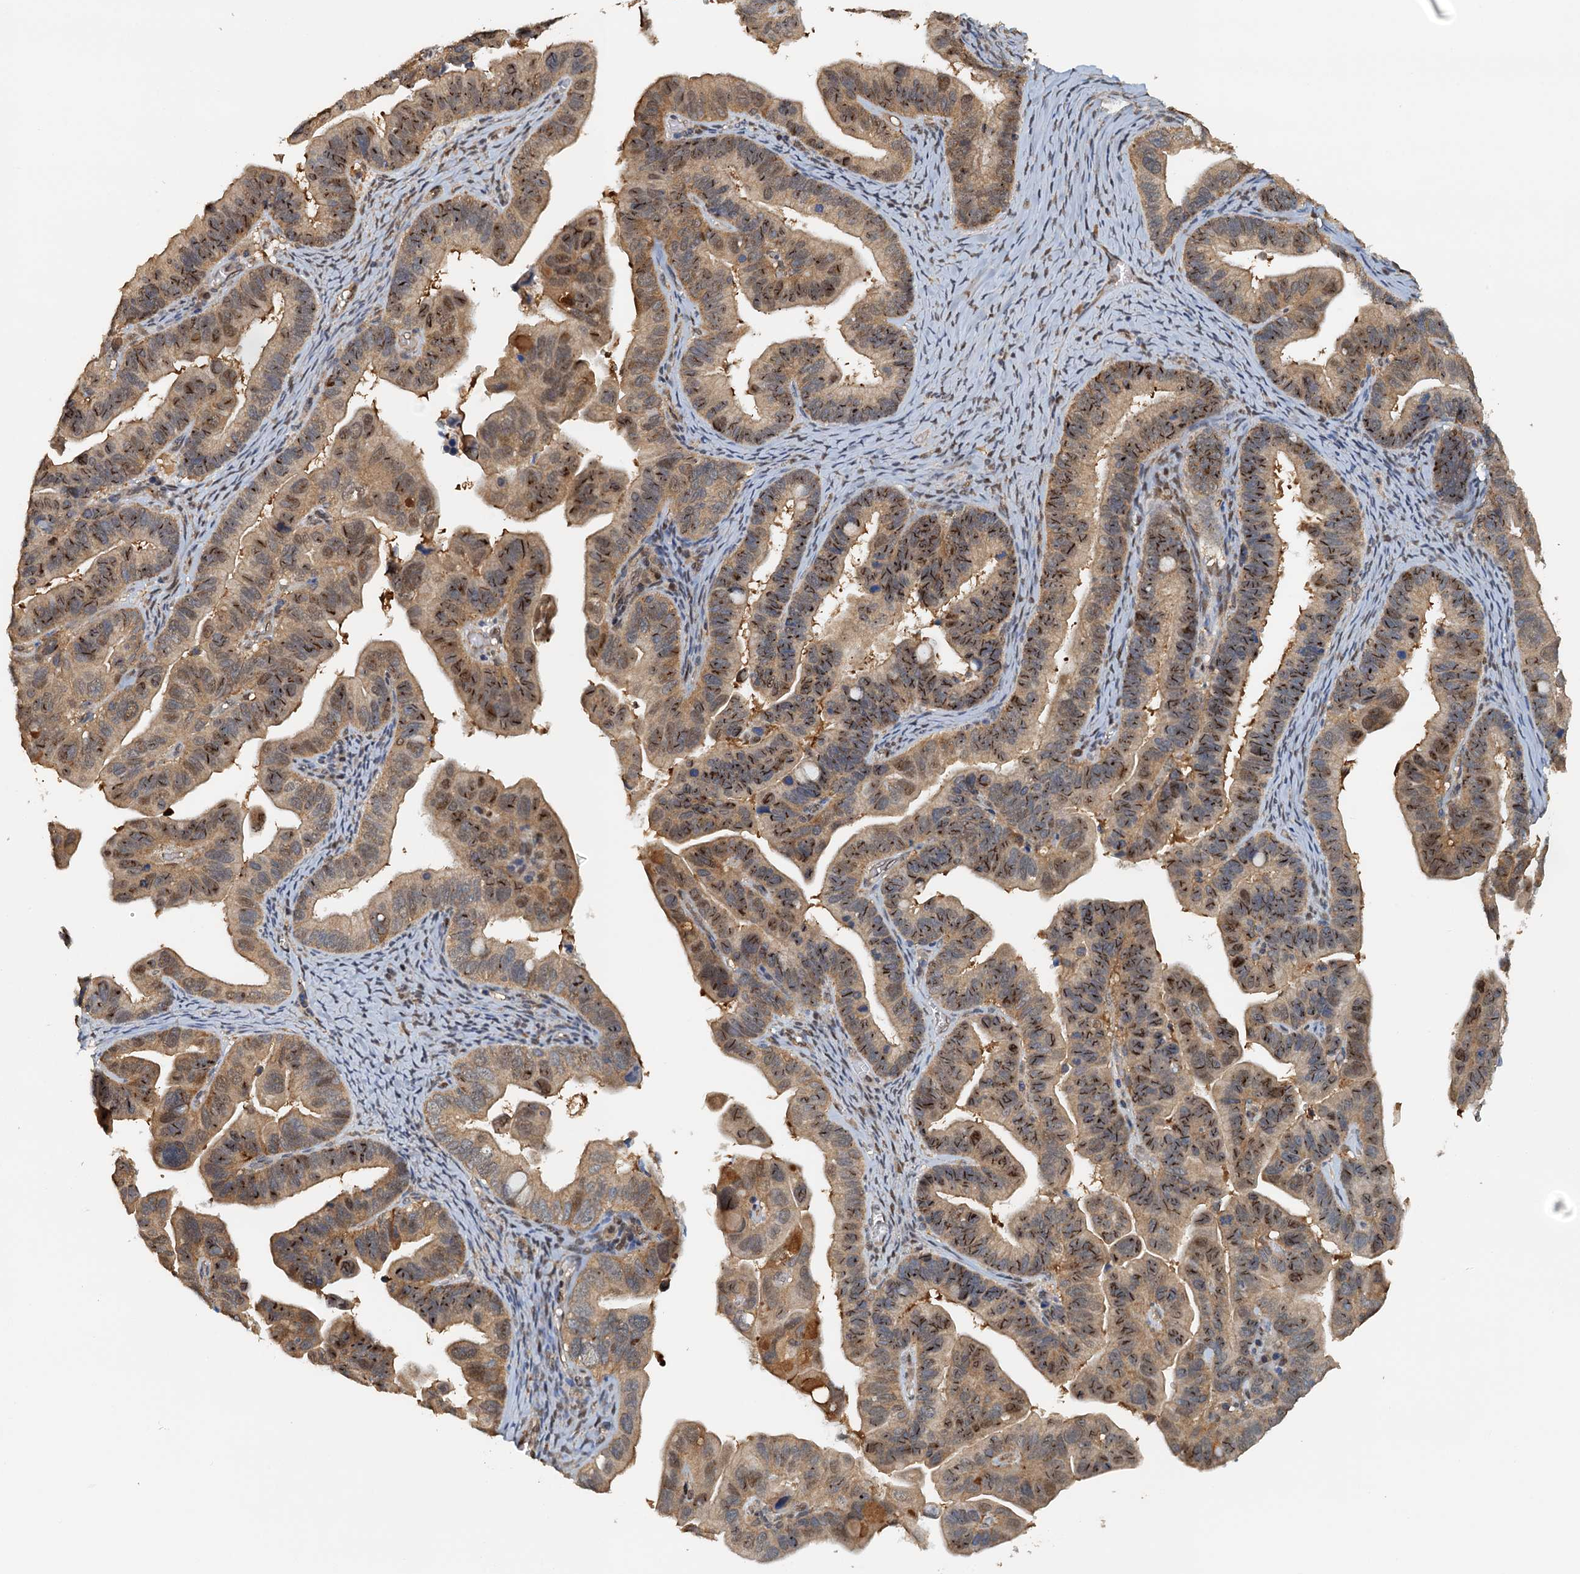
{"staining": {"intensity": "moderate", "quantity": ">75%", "location": "cytoplasmic/membranous"}, "tissue": "ovarian cancer", "cell_type": "Tumor cells", "image_type": "cancer", "snomed": [{"axis": "morphology", "description": "Cystadenocarcinoma, serous, NOS"}, {"axis": "topography", "description": "Ovary"}], "caption": "Protein staining of ovarian serous cystadenocarcinoma tissue demonstrates moderate cytoplasmic/membranous staining in about >75% of tumor cells.", "gene": "UBL7", "patient": {"sex": "female", "age": 56}}